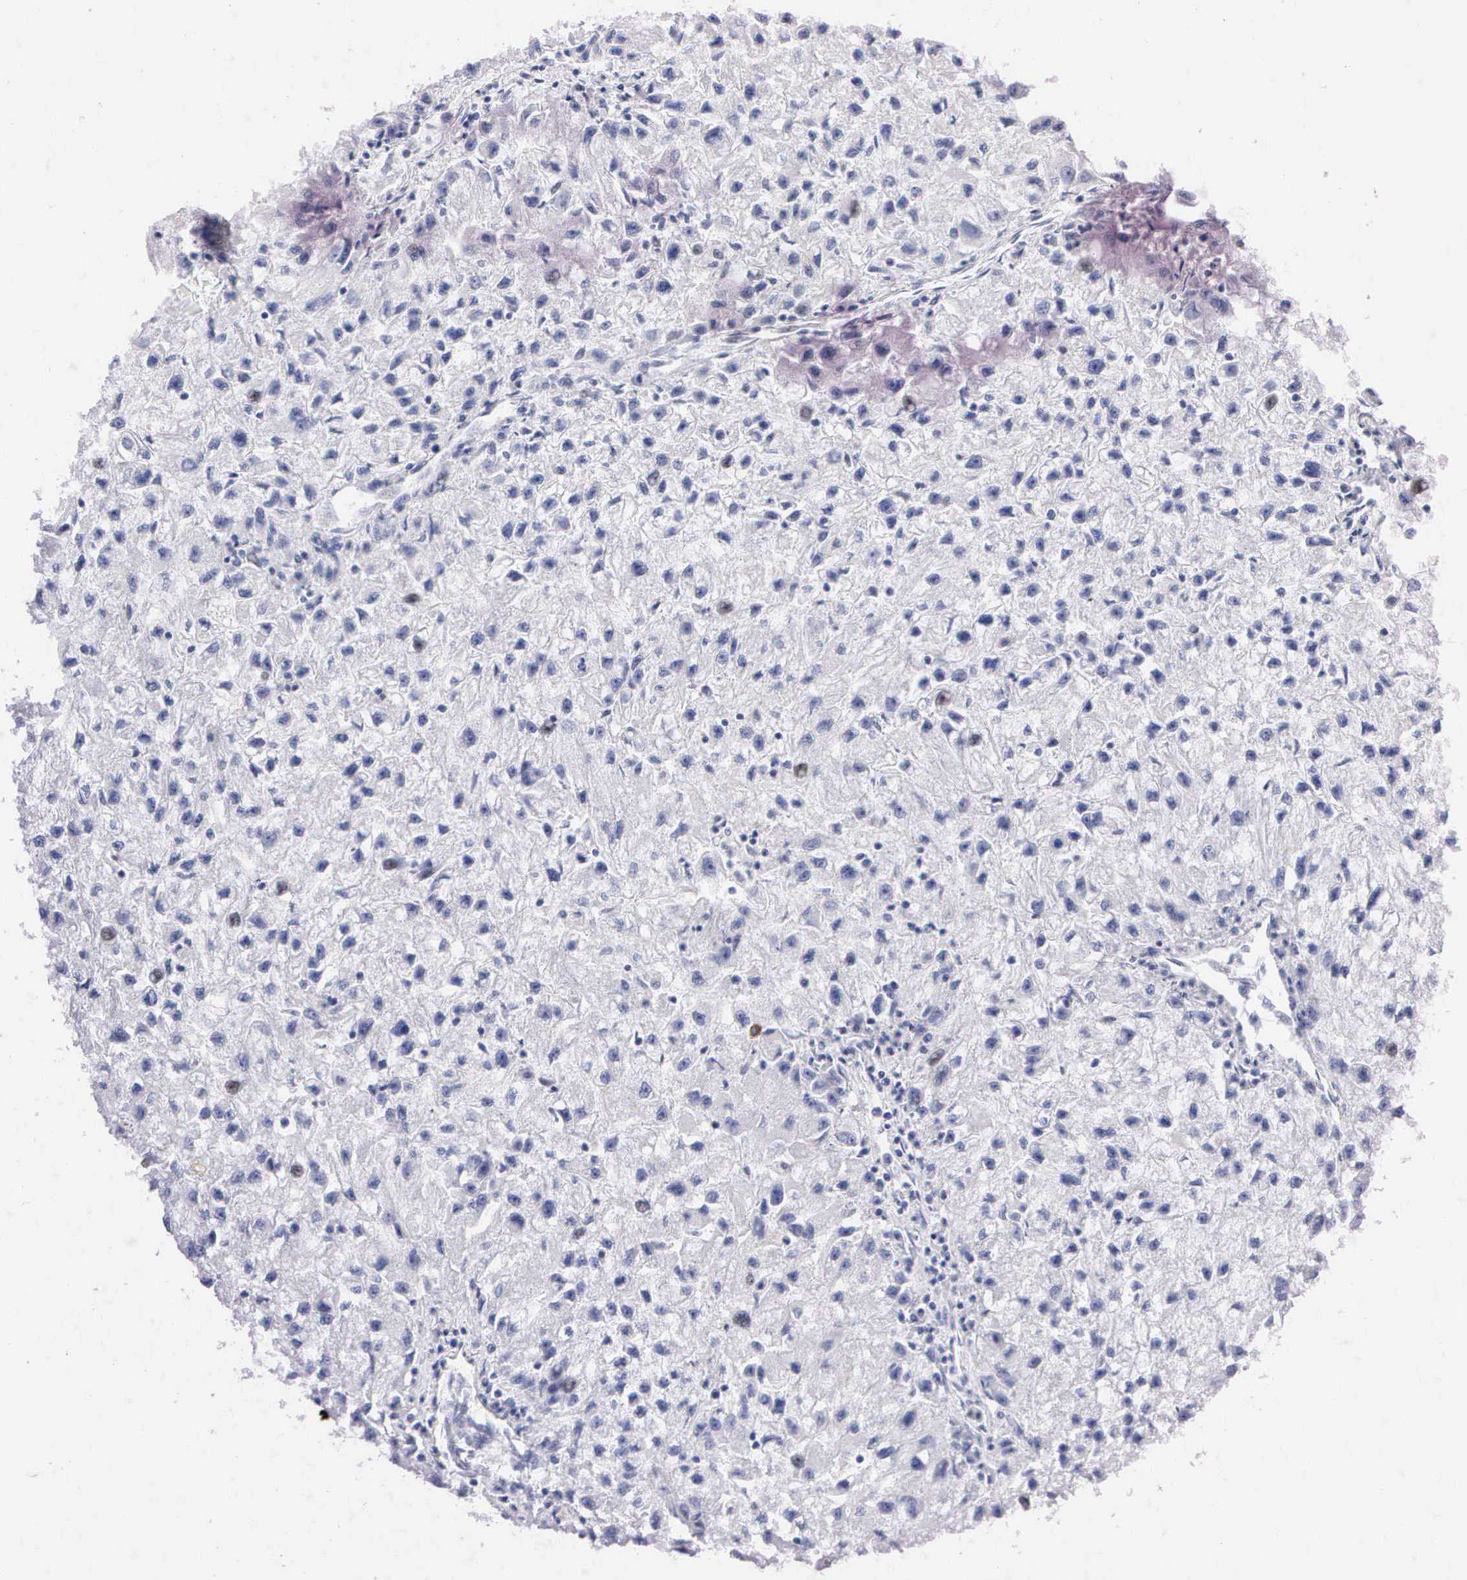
{"staining": {"intensity": "negative", "quantity": "none", "location": "none"}, "tissue": "renal cancer", "cell_type": "Tumor cells", "image_type": "cancer", "snomed": [{"axis": "morphology", "description": "Adenocarcinoma, NOS"}, {"axis": "topography", "description": "Kidney"}], "caption": "IHC image of neoplastic tissue: human adenocarcinoma (renal) stained with DAB shows no significant protein expression in tumor cells.", "gene": "PGR", "patient": {"sex": "male", "age": 59}}